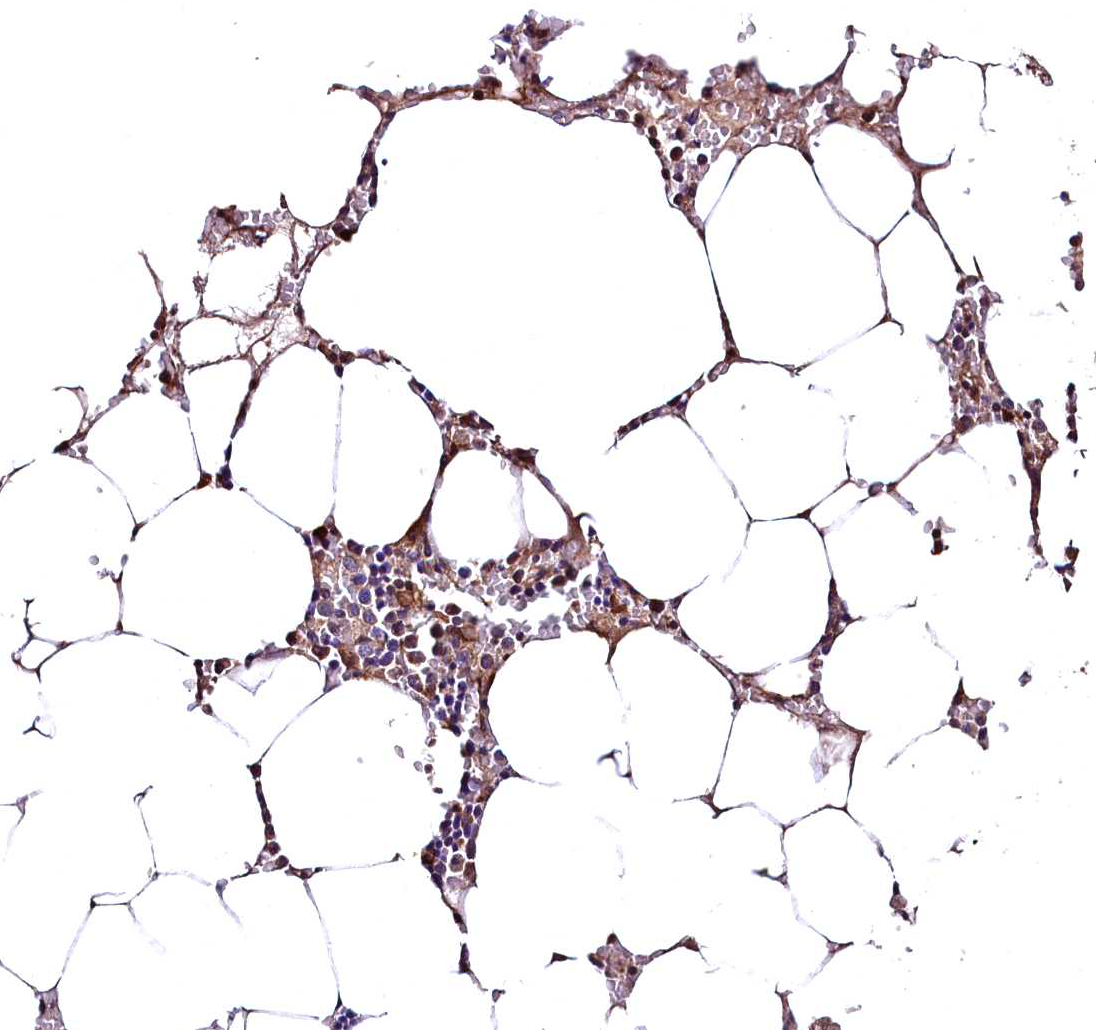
{"staining": {"intensity": "moderate", "quantity": "25%-75%", "location": "cytoplasmic/membranous"}, "tissue": "bone marrow", "cell_type": "Hematopoietic cells", "image_type": "normal", "snomed": [{"axis": "morphology", "description": "Normal tissue, NOS"}, {"axis": "topography", "description": "Bone marrow"}], "caption": "Protein expression analysis of normal human bone marrow reveals moderate cytoplasmic/membranous positivity in approximately 25%-75% of hematopoietic cells. (IHC, brightfield microscopy, high magnification).", "gene": "RASSF1", "patient": {"sex": "male", "age": 70}}